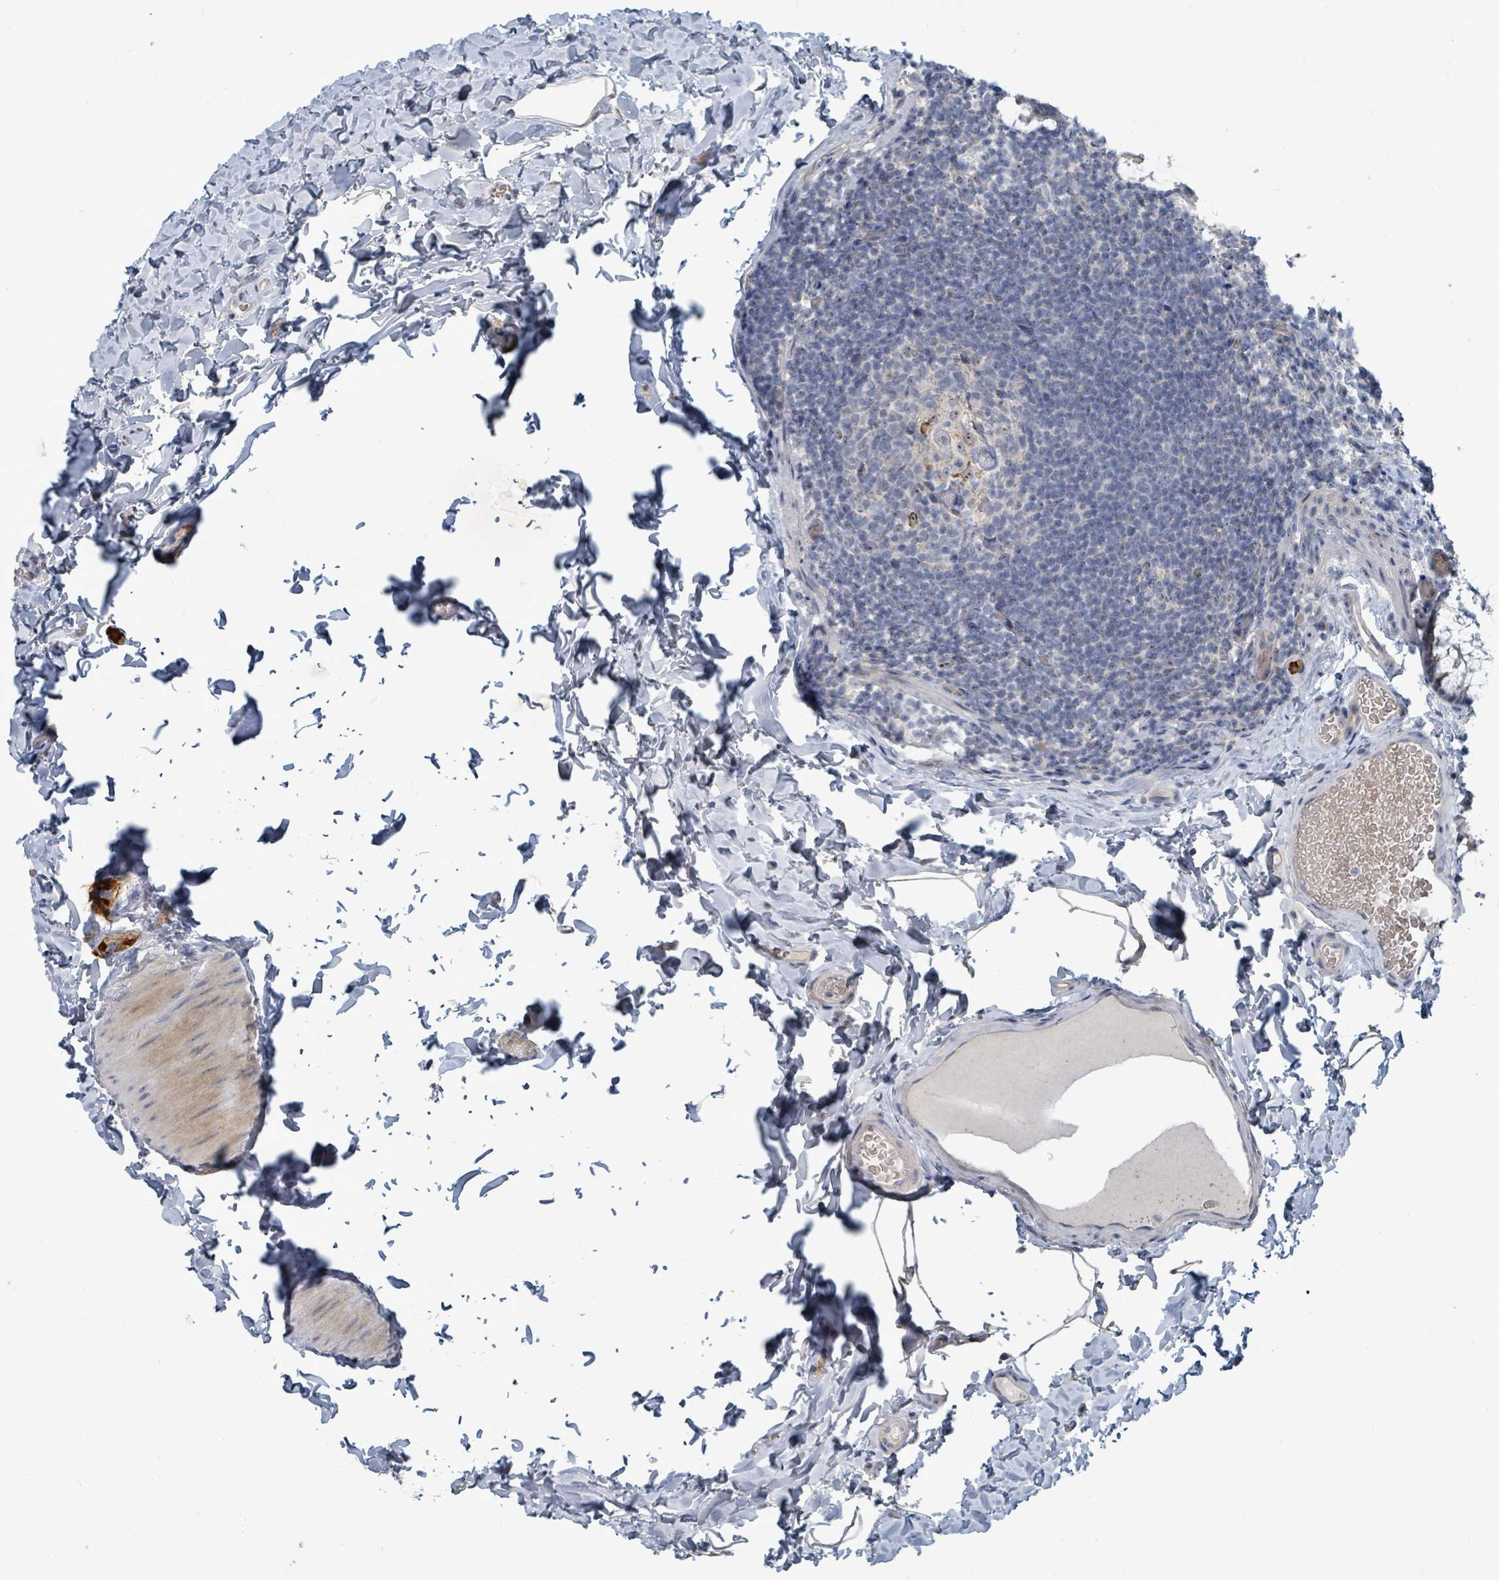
{"staining": {"intensity": "negative", "quantity": "none", "location": "none"}, "tissue": "colon", "cell_type": "Endothelial cells", "image_type": "normal", "snomed": [{"axis": "morphology", "description": "Normal tissue, NOS"}, {"axis": "topography", "description": "Colon"}], "caption": "IHC micrograph of normal human colon stained for a protein (brown), which shows no staining in endothelial cells.", "gene": "TRDMT1", "patient": {"sex": "male", "age": 46}}